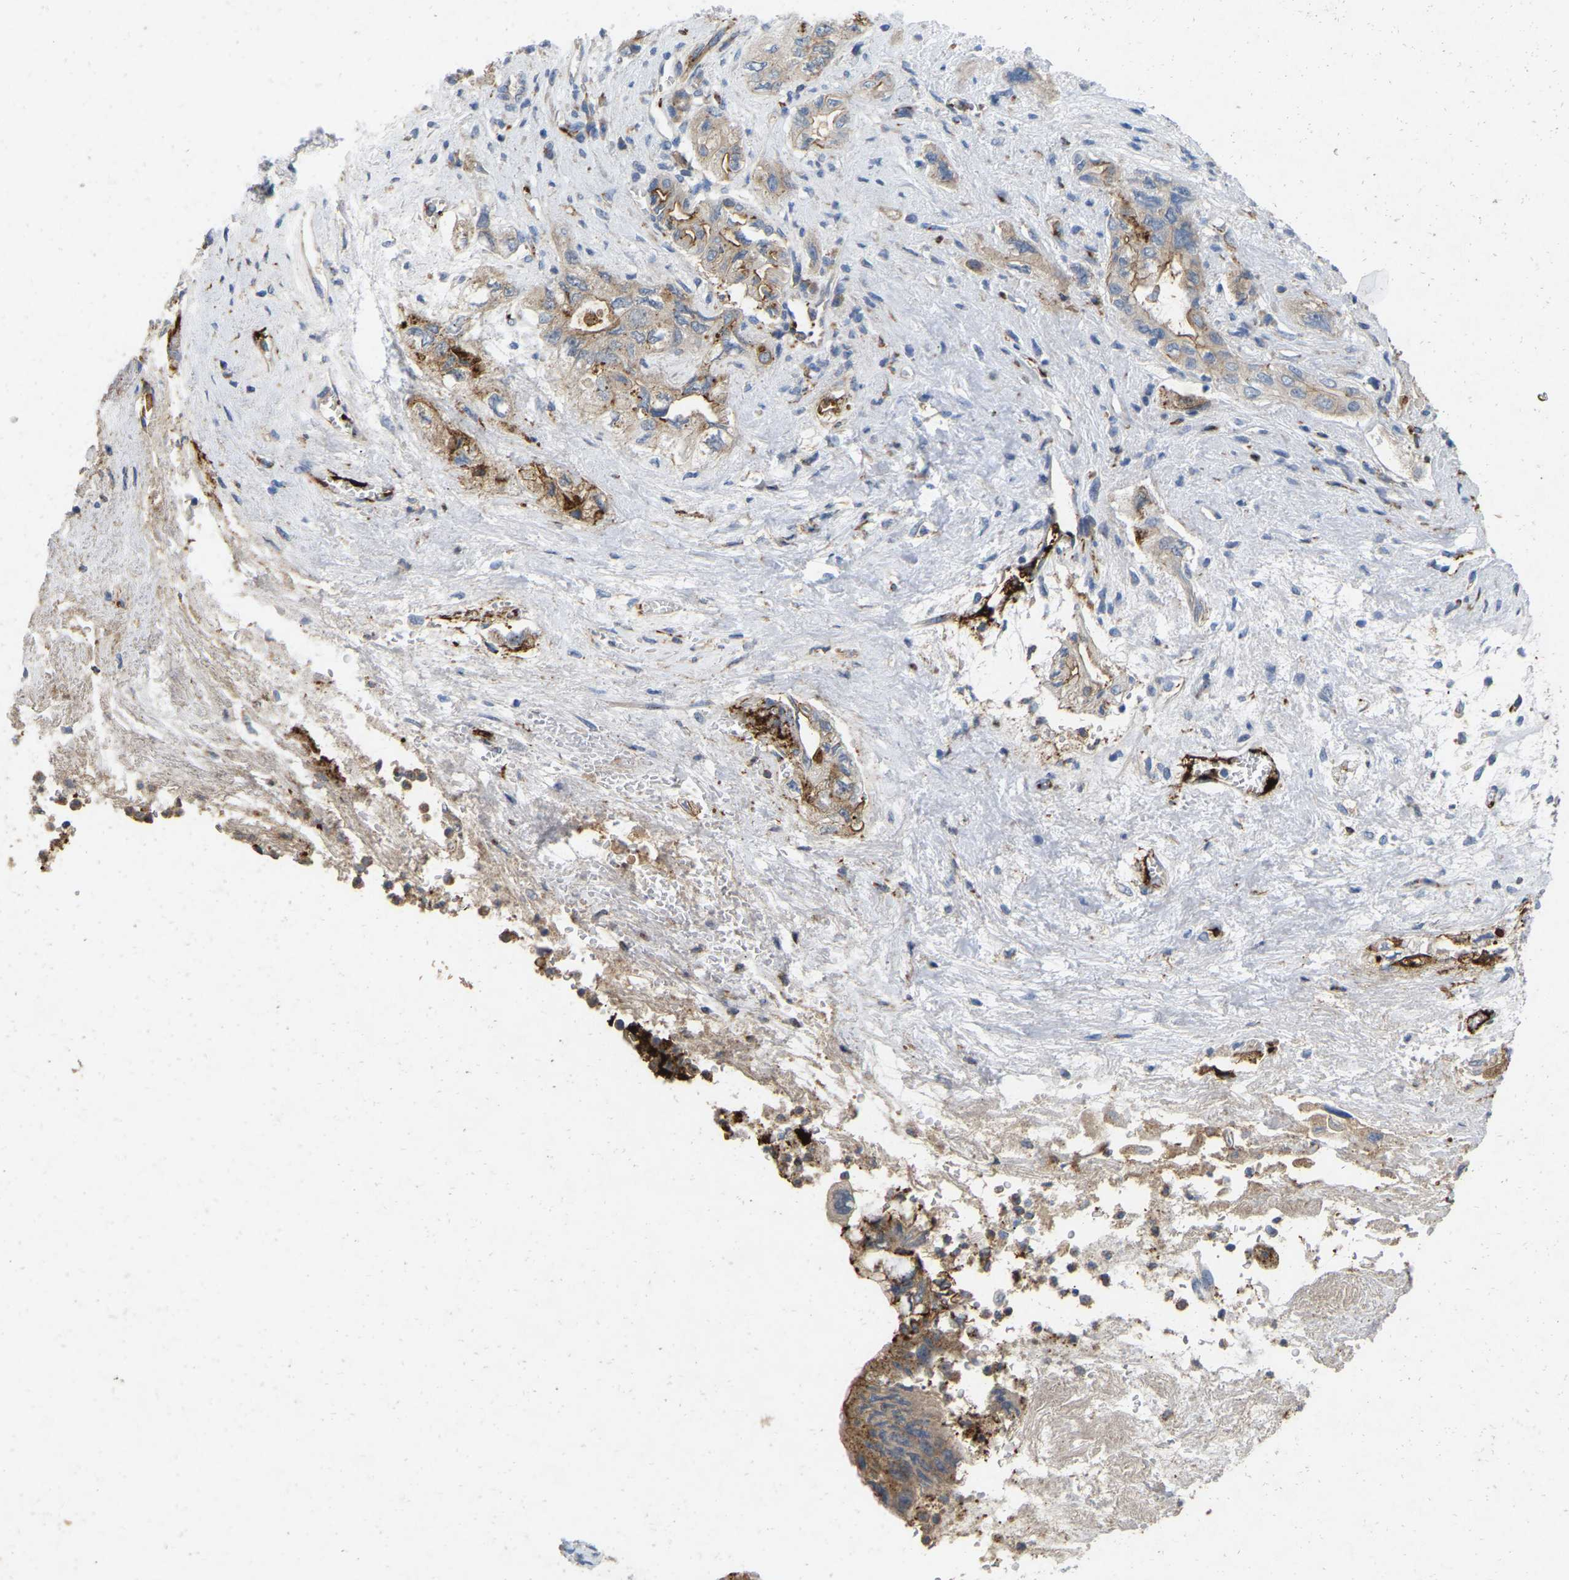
{"staining": {"intensity": "moderate", "quantity": "<25%", "location": "cytoplasmic/membranous"}, "tissue": "pancreatic cancer", "cell_type": "Tumor cells", "image_type": "cancer", "snomed": [{"axis": "morphology", "description": "Adenocarcinoma, NOS"}, {"axis": "topography", "description": "Pancreas"}], "caption": "Protein expression analysis of adenocarcinoma (pancreatic) demonstrates moderate cytoplasmic/membranous positivity in about <25% of tumor cells. Using DAB (3,3'-diaminobenzidine) (brown) and hematoxylin (blue) stains, captured at high magnification using brightfield microscopy.", "gene": "RHEB", "patient": {"sex": "female", "age": 73}}